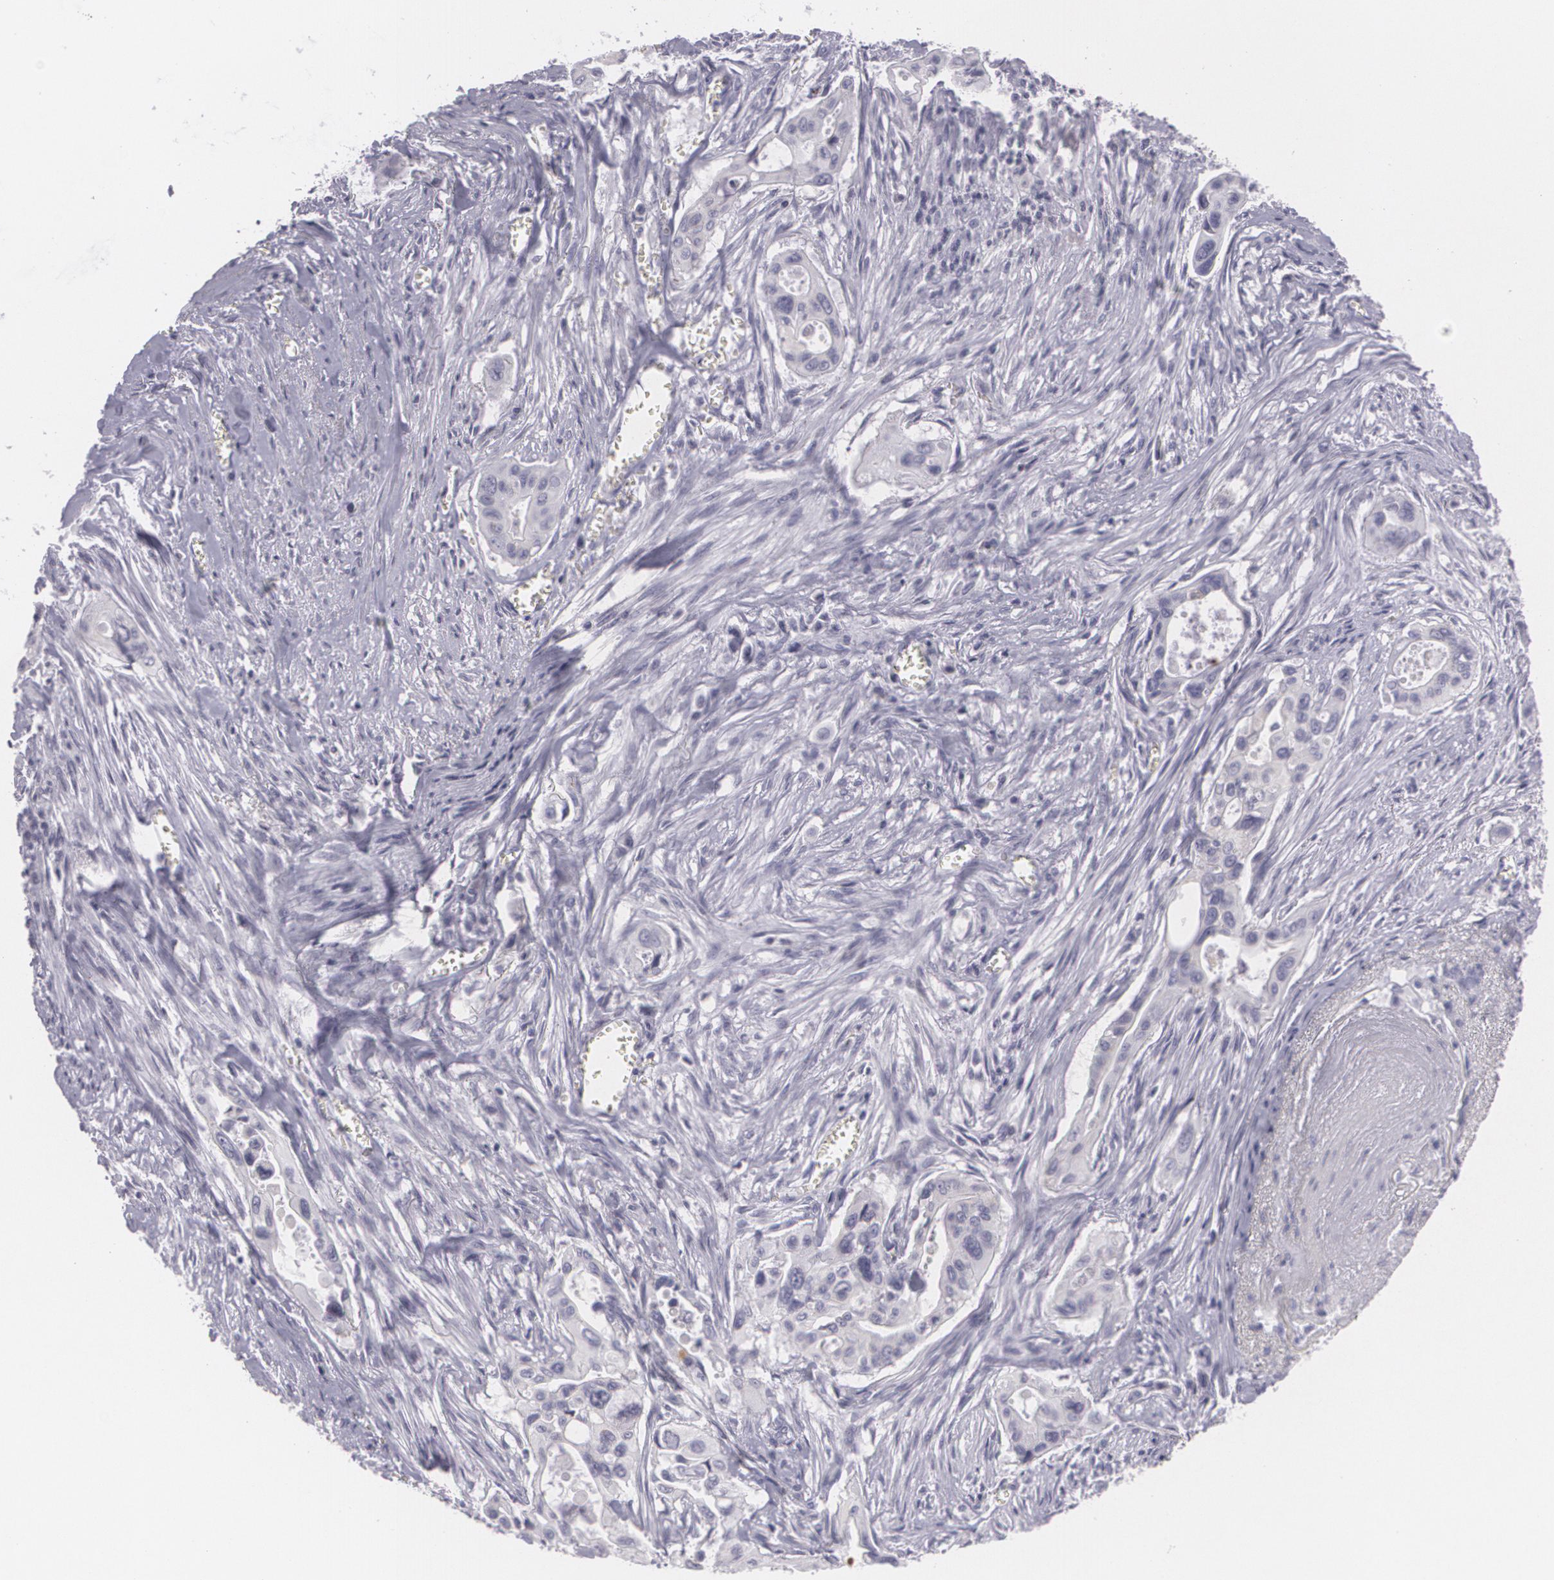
{"staining": {"intensity": "negative", "quantity": "none", "location": "none"}, "tissue": "pancreatic cancer", "cell_type": "Tumor cells", "image_type": "cancer", "snomed": [{"axis": "morphology", "description": "Adenocarcinoma, NOS"}, {"axis": "topography", "description": "Pancreas"}], "caption": "Image shows no significant protein staining in tumor cells of pancreatic cancer (adenocarcinoma).", "gene": "MAP2", "patient": {"sex": "male", "age": 77}}